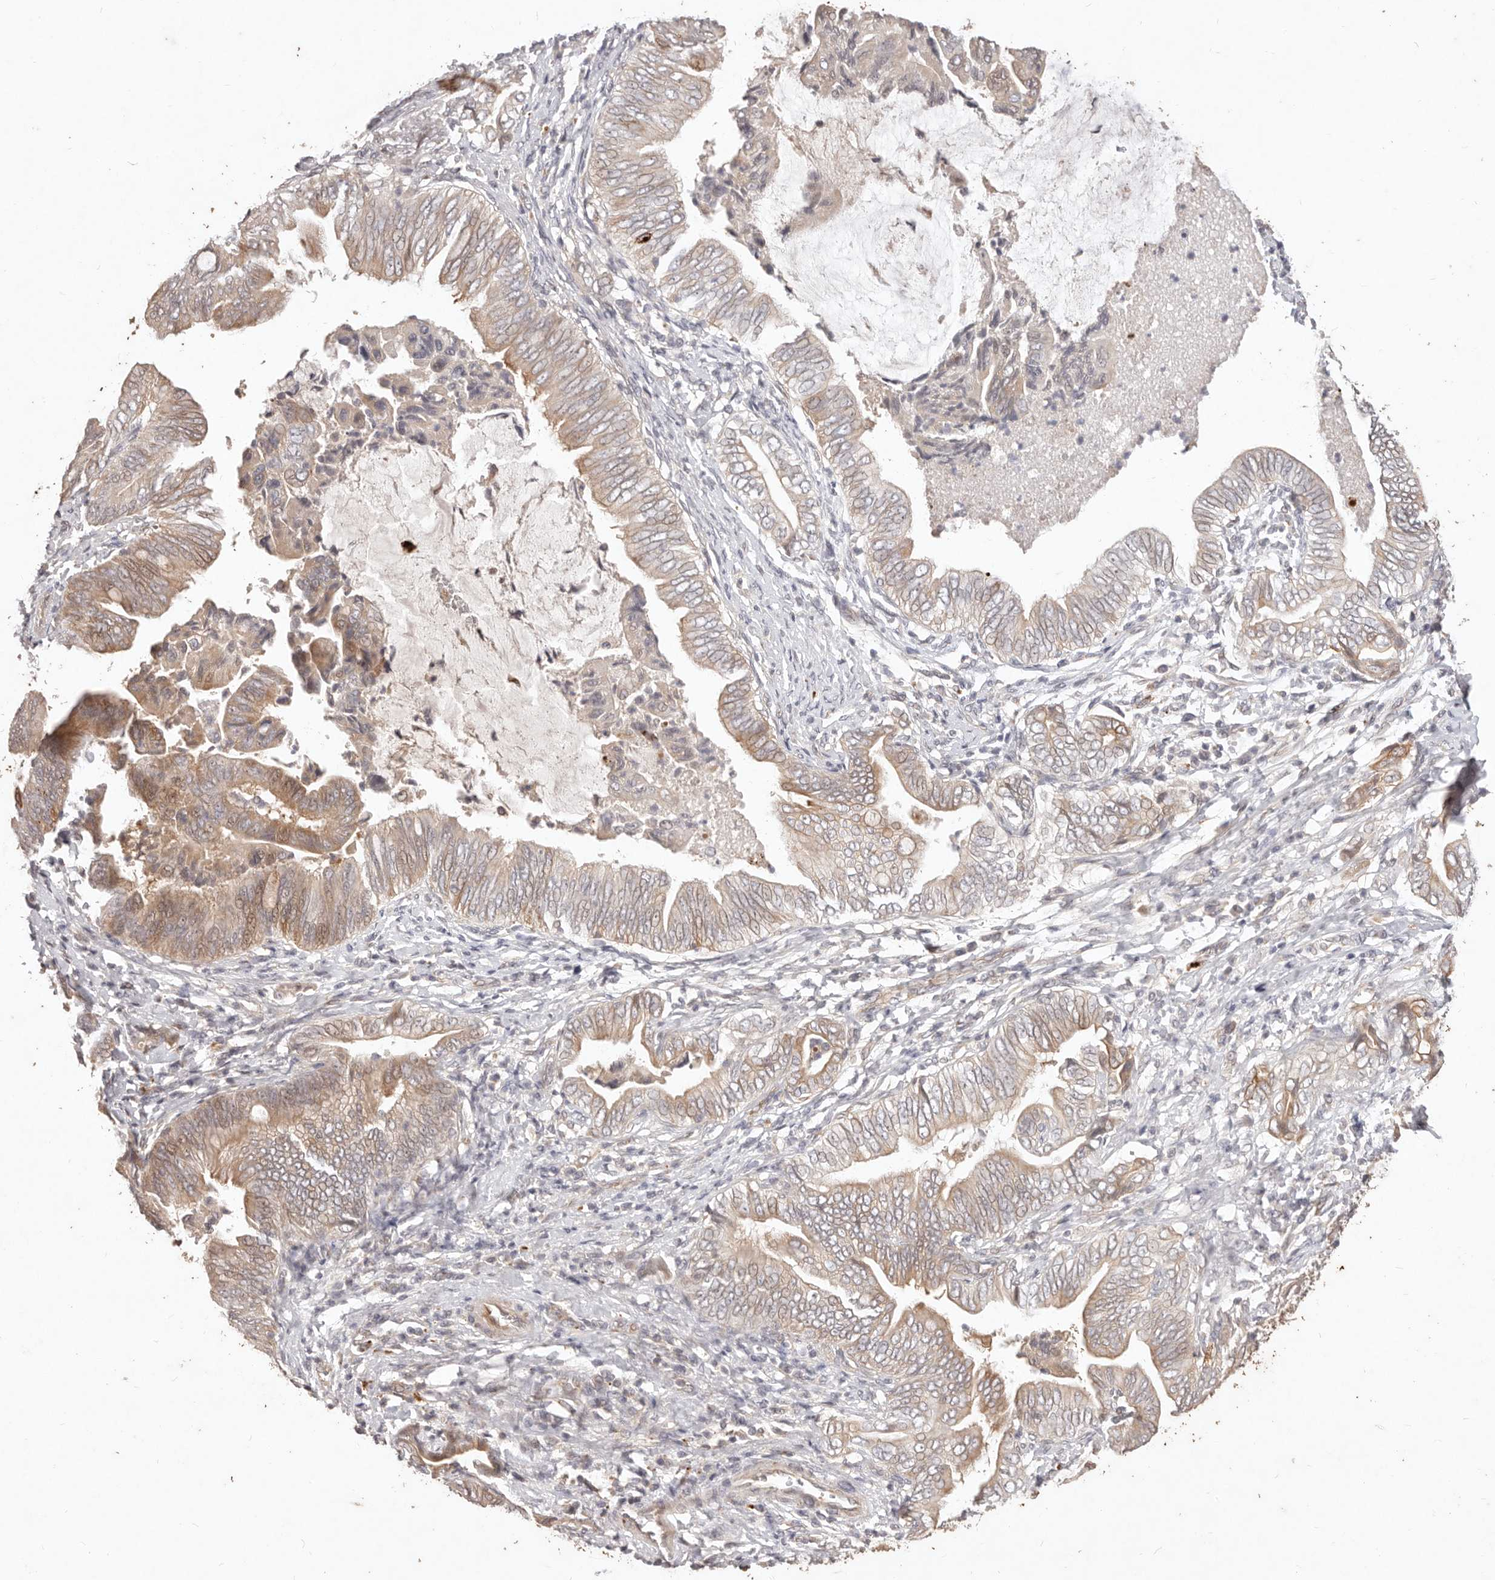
{"staining": {"intensity": "moderate", "quantity": "25%-75%", "location": "cytoplasmic/membranous"}, "tissue": "pancreatic cancer", "cell_type": "Tumor cells", "image_type": "cancer", "snomed": [{"axis": "morphology", "description": "Adenocarcinoma, NOS"}, {"axis": "topography", "description": "Pancreas"}], "caption": "This is an image of immunohistochemistry staining of adenocarcinoma (pancreatic), which shows moderate positivity in the cytoplasmic/membranous of tumor cells.", "gene": "KIF9", "patient": {"sex": "male", "age": 75}}